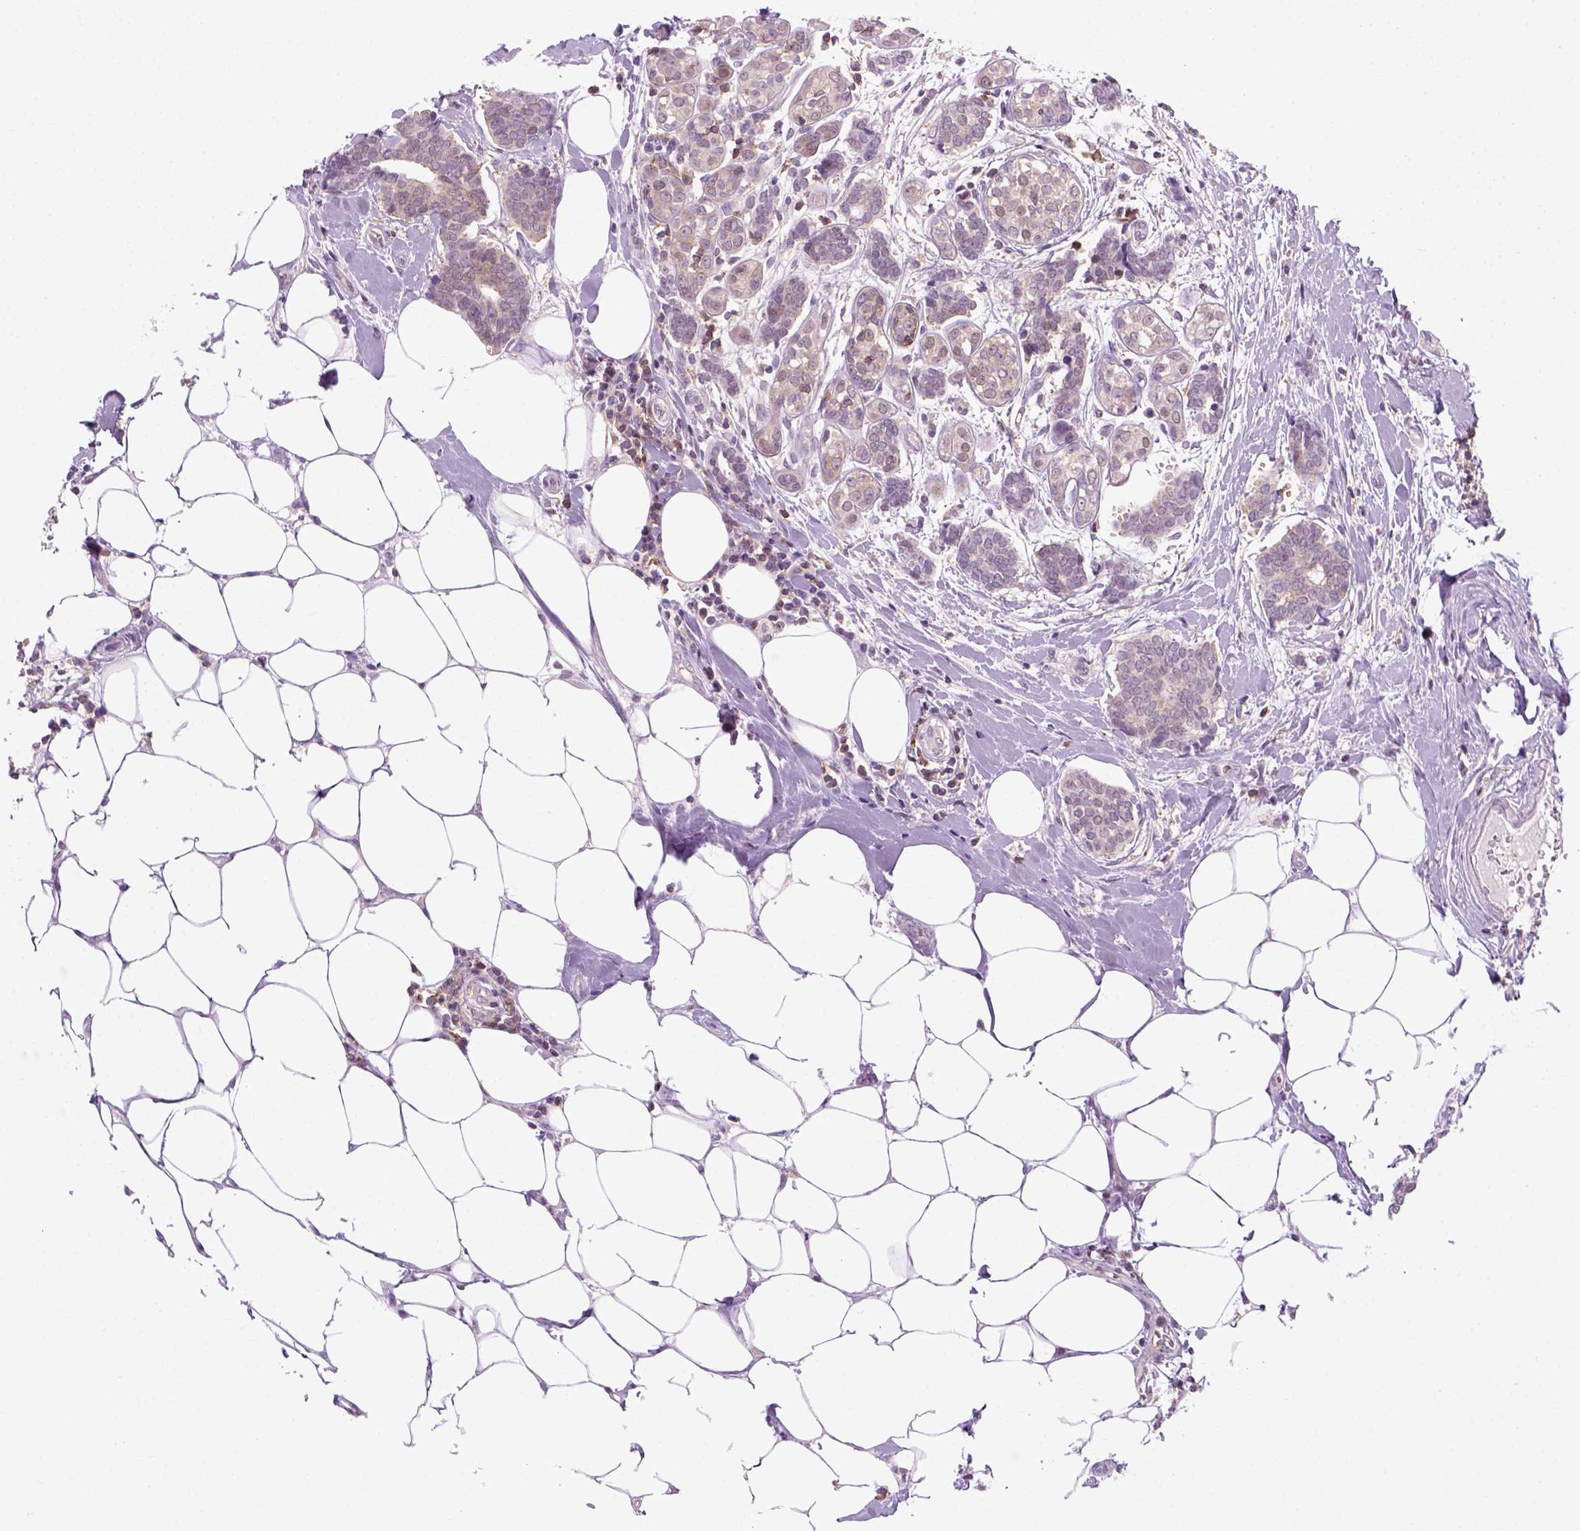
{"staining": {"intensity": "negative", "quantity": "none", "location": "none"}, "tissue": "breast cancer", "cell_type": "Tumor cells", "image_type": "cancer", "snomed": [{"axis": "morphology", "description": "Intraductal carcinoma, in situ"}, {"axis": "morphology", "description": "Duct carcinoma"}, {"axis": "morphology", "description": "Lobular carcinoma, in situ"}, {"axis": "topography", "description": "Breast"}], "caption": "Immunohistochemistry (IHC) of invasive ductal carcinoma (breast) exhibits no expression in tumor cells. The staining is performed using DAB brown chromogen with nuclei counter-stained in using hematoxylin.", "gene": "GOT1", "patient": {"sex": "female", "age": 44}}